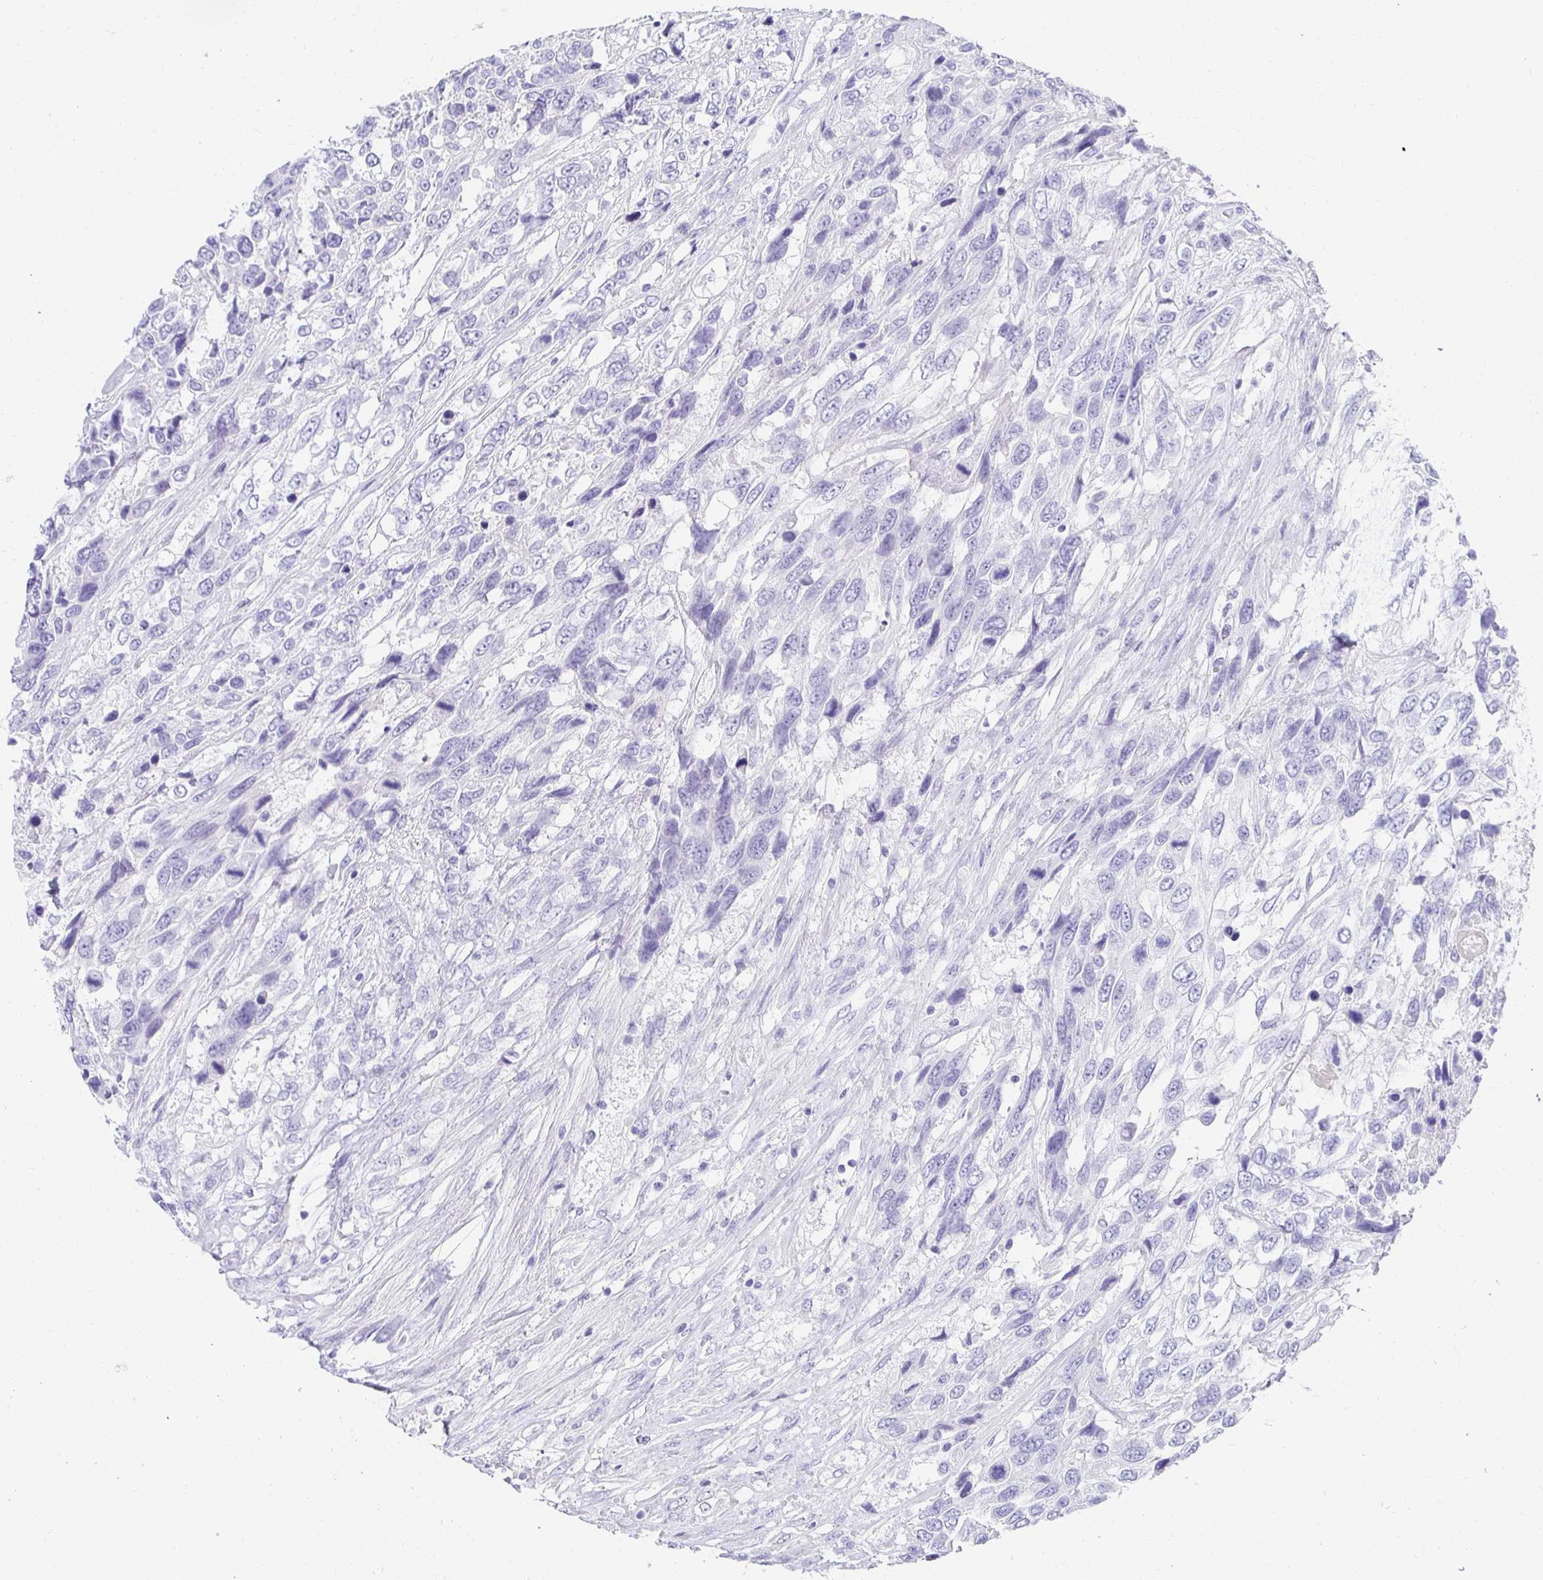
{"staining": {"intensity": "negative", "quantity": "none", "location": "none"}, "tissue": "urothelial cancer", "cell_type": "Tumor cells", "image_type": "cancer", "snomed": [{"axis": "morphology", "description": "Urothelial carcinoma, High grade"}, {"axis": "topography", "description": "Urinary bladder"}], "caption": "A photomicrograph of urothelial cancer stained for a protein reveals no brown staining in tumor cells.", "gene": "CHAT", "patient": {"sex": "female", "age": 70}}